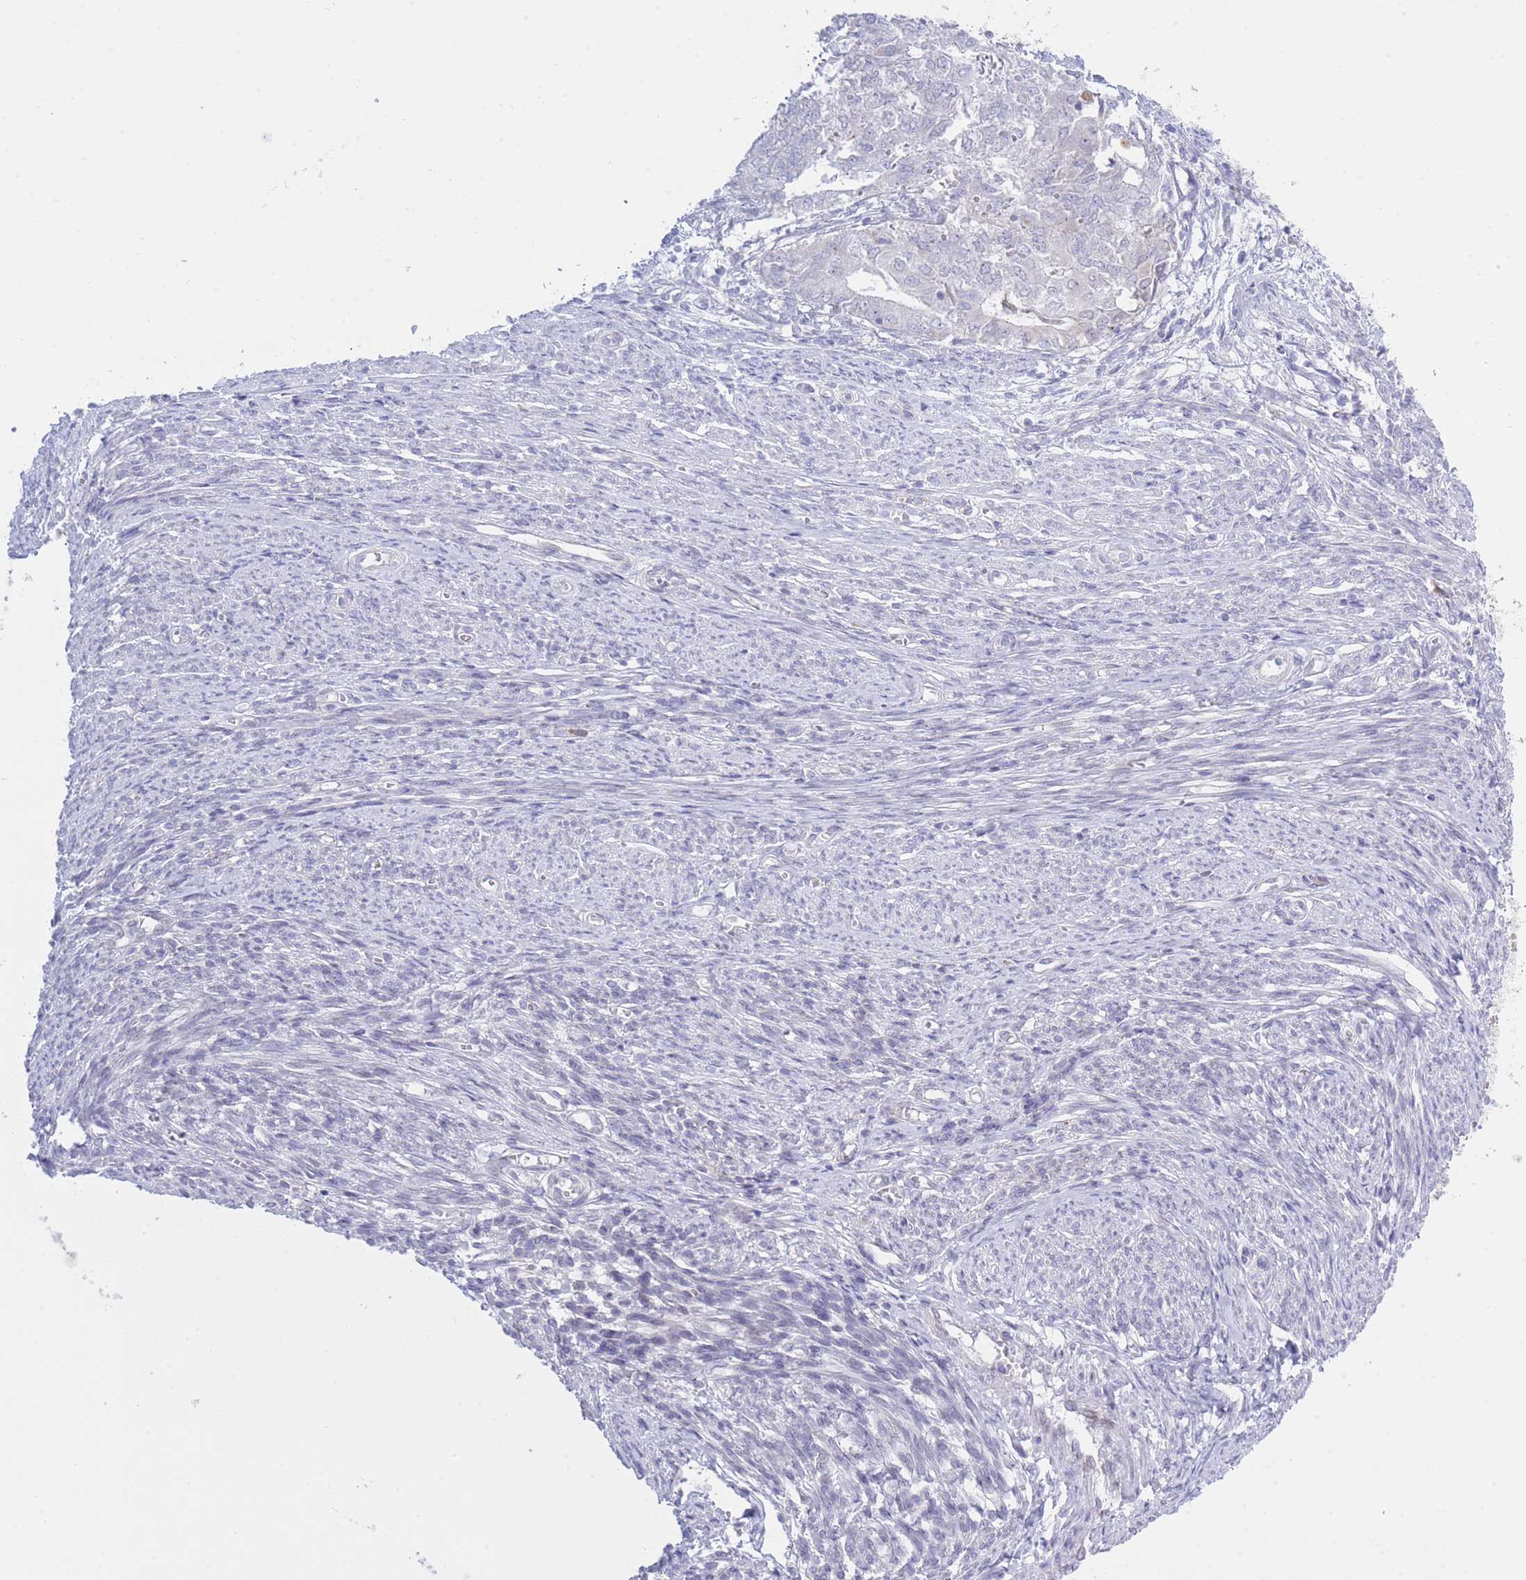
{"staining": {"intensity": "negative", "quantity": "none", "location": "none"}, "tissue": "endometrial cancer", "cell_type": "Tumor cells", "image_type": "cancer", "snomed": [{"axis": "morphology", "description": "Adenocarcinoma, NOS"}, {"axis": "topography", "description": "Endometrium"}], "caption": "Micrograph shows no protein staining in tumor cells of endometrial cancer tissue.", "gene": "NANP", "patient": {"sex": "female", "age": 62}}